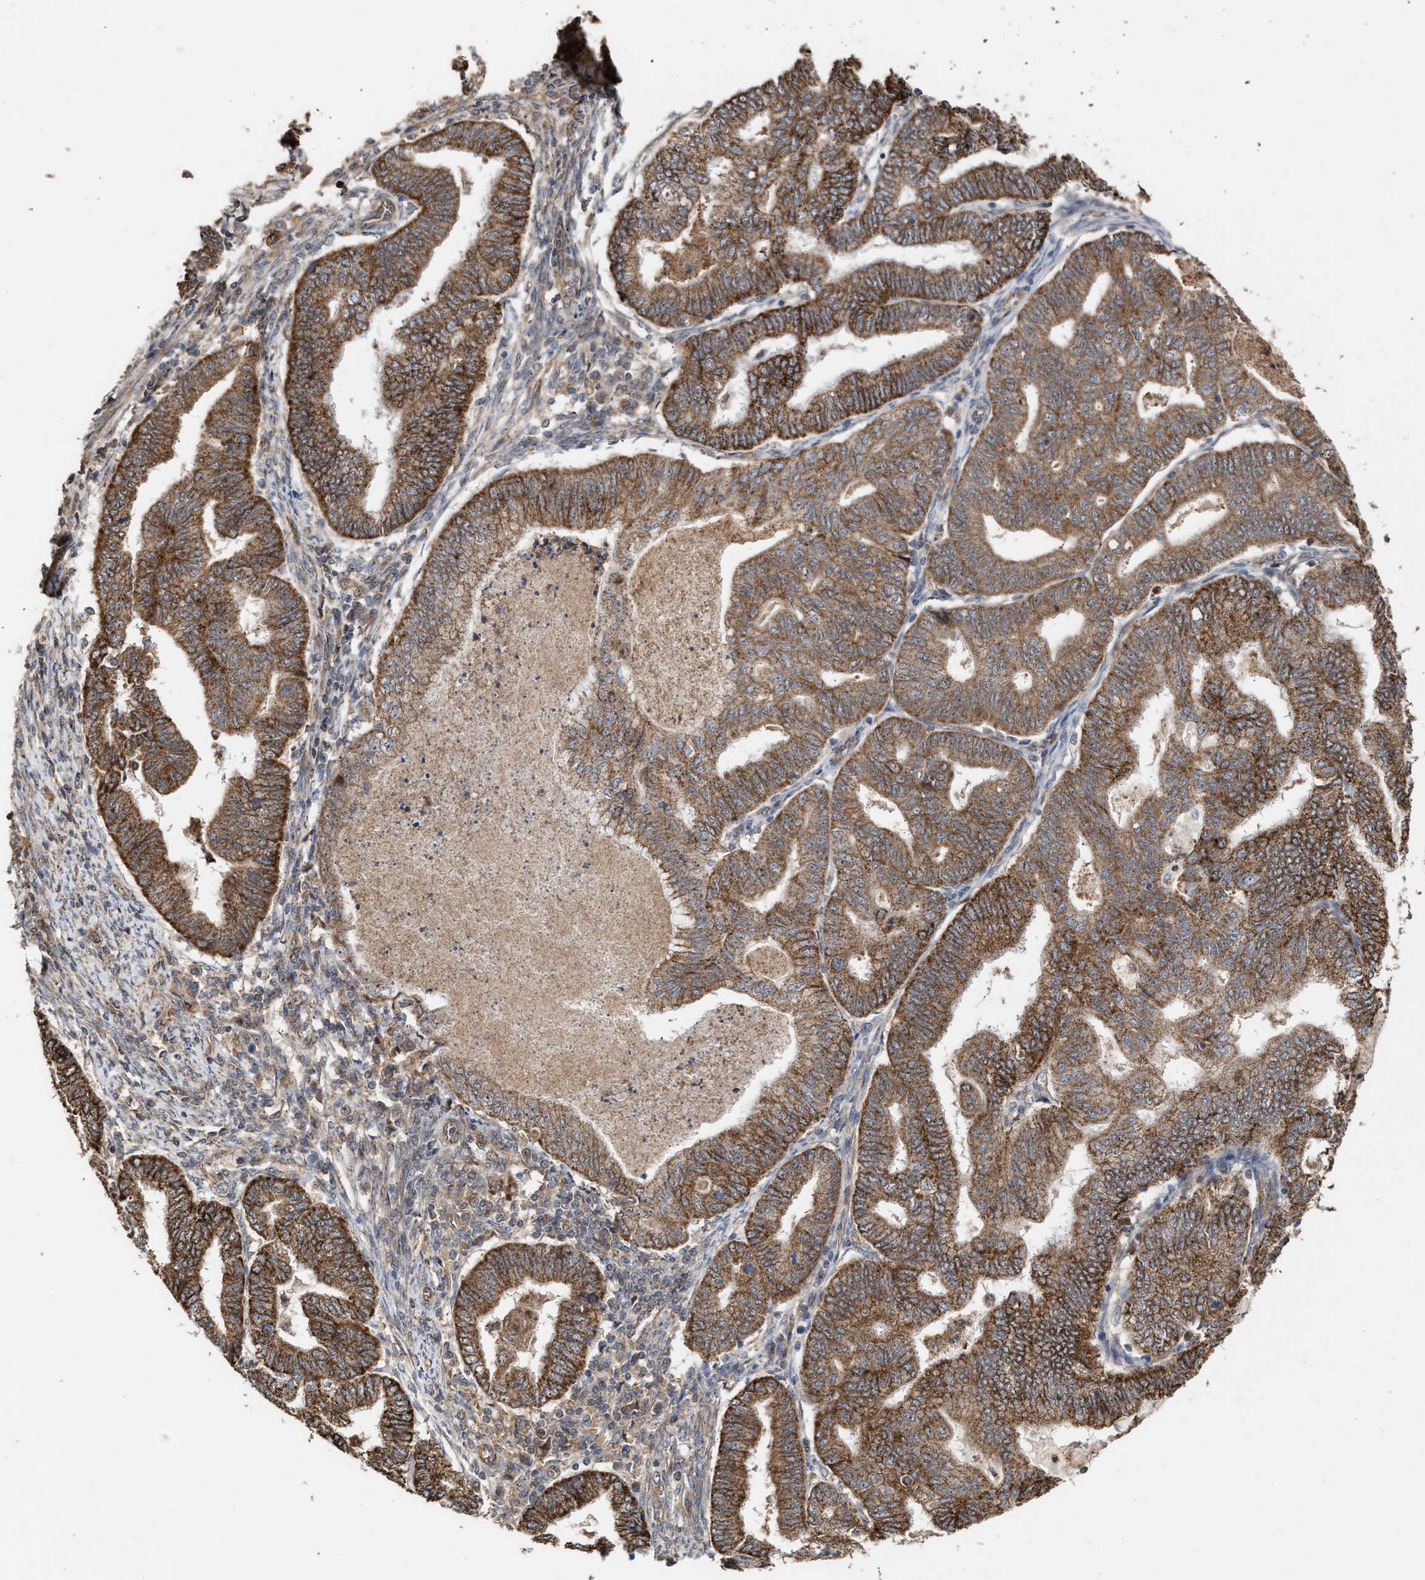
{"staining": {"intensity": "strong", "quantity": ">75%", "location": "cytoplasmic/membranous"}, "tissue": "endometrial cancer", "cell_type": "Tumor cells", "image_type": "cancer", "snomed": [{"axis": "morphology", "description": "Polyp, NOS"}, {"axis": "morphology", "description": "Adenocarcinoma, NOS"}, {"axis": "morphology", "description": "Adenoma, NOS"}, {"axis": "topography", "description": "Endometrium"}], "caption": "Immunohistochemistry photomicrograph of adenocarcinoma (endometrial) stained for a protein (brown), which shows high levels of strong cytoplasmic/membranous expression in approximately >75% of tumor cells.", "gene": "EXOSC2", "patient": {"sex": "female", "age": 79}}